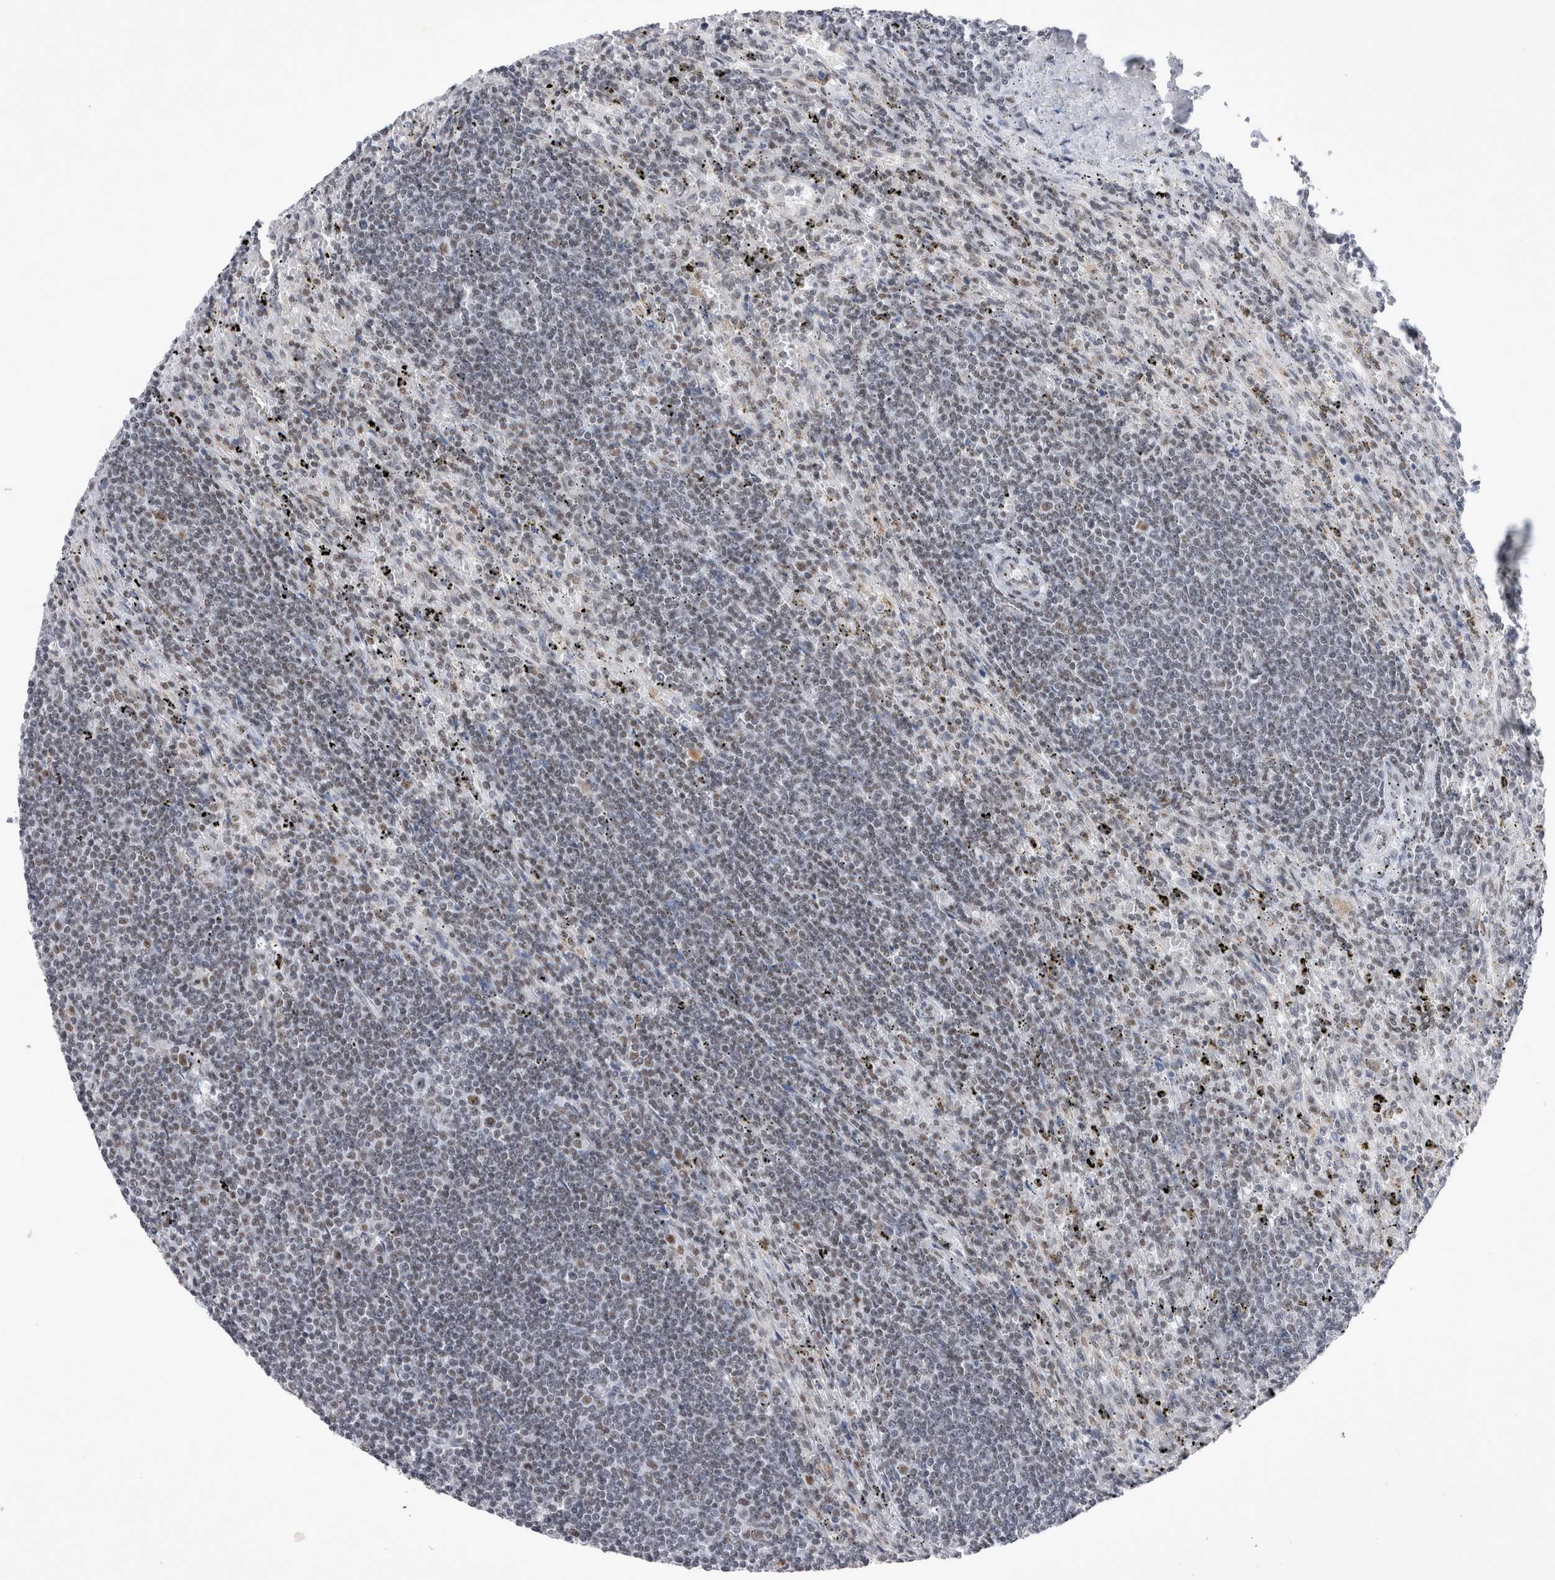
{"staining": {"intensity": "negative", "quantity": "none", "location": "none"}, "tissue": "lymphoma", "cell_type": "Tumor cells", "image_type": "cancer", "snomed": [{"axis": "morphology", "description": "Malignant lymphoma, non-Hodgkin's type, Low grade"}, {"axis": "topography", "description": "Spleen"}], "caption": "Tumor cells show no significant protein expression in lymphoma.", "gene": "RBM6", "patient": {"sex": "male", "age": 76}}